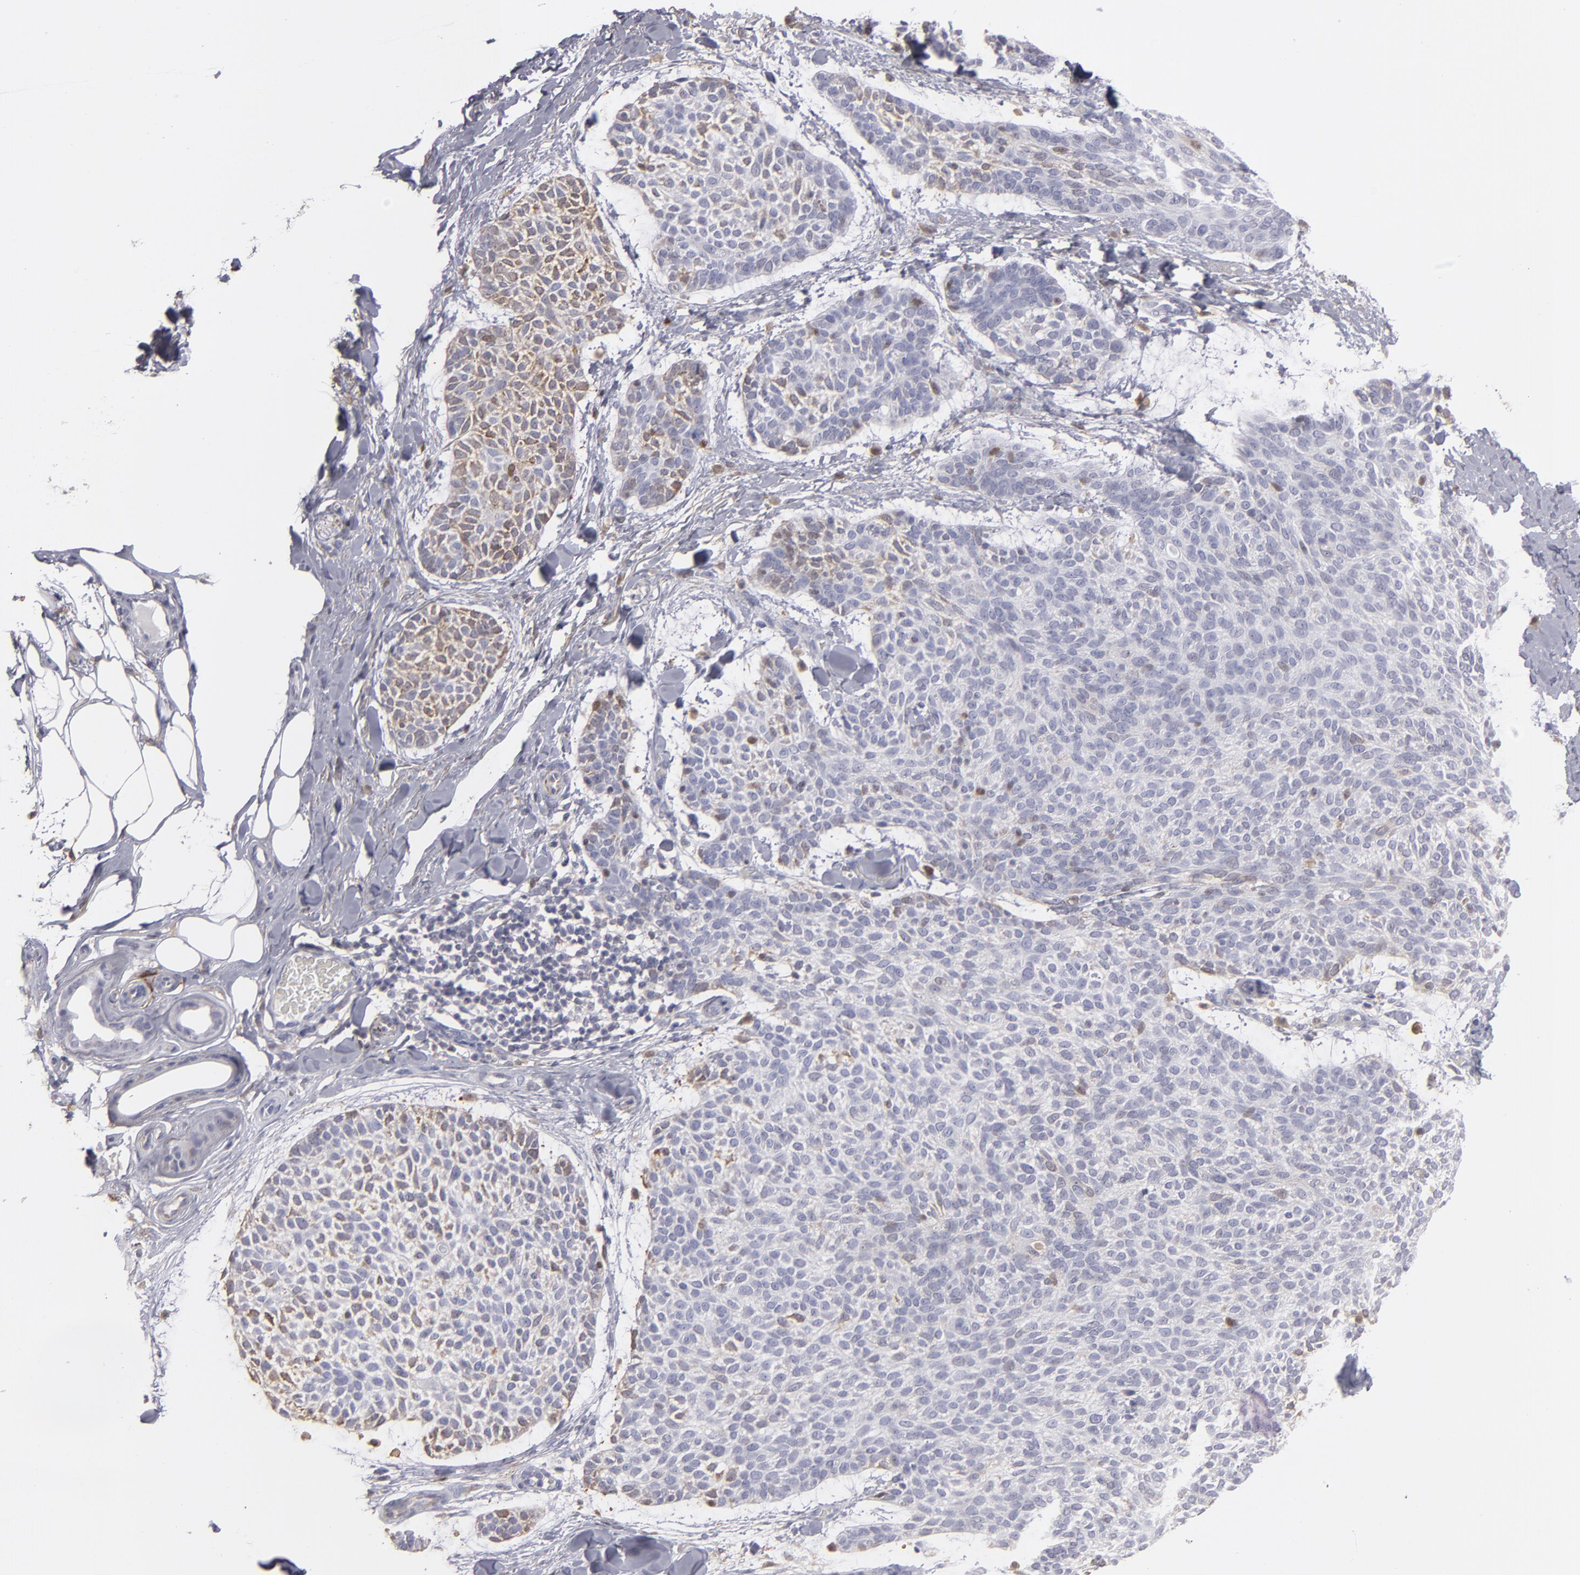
{"staining": {"intensity": "moderate", "quantity": "25%-75%", "location": "cytoplasmic/membranous"}, "tissue": "skin cancer", "cell_type": "Tumor cells", "image_type": "cancer", "snomed": [{"axis": "morphology", "description": "Normal tissue, NOS"}, {"axis": "morphology", "description": "Basal cell carcinoma"}, {"axis": "topography", "description": "Skin"}], "caption": "An image of skin basal cell carcinoma stained for a protein exhibits moderate cytoplasmic/membranous brown staining in tumor cells.", "gene": "SEMA3G", "patient": {"sex": "female", "age": 70}}